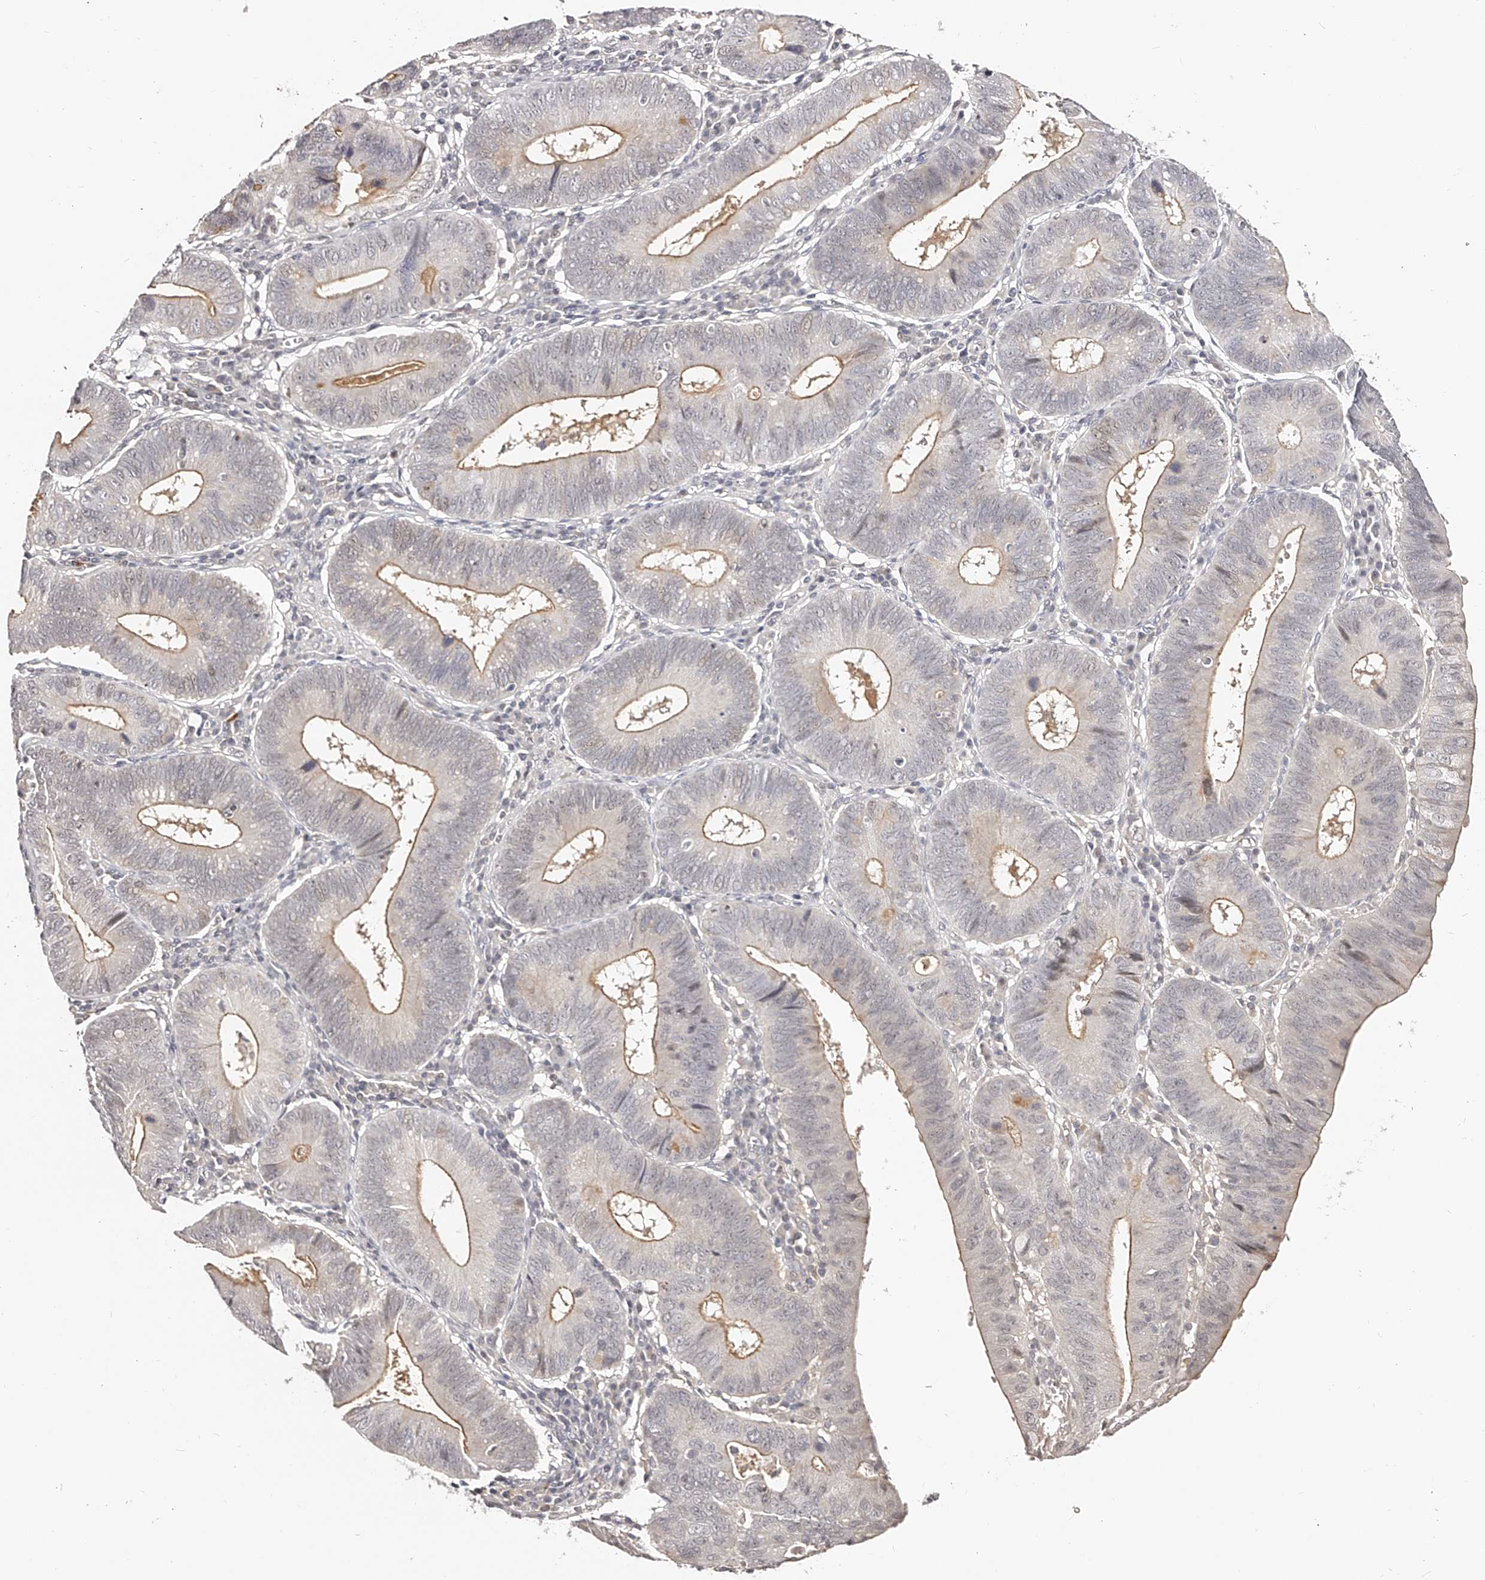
{"staining": {"intensity": "moderate", "quantity": "25%-75%", "location": "cytoplasmic/membranous"}, "tissue": "stomach cancer", "cell_type": "Tumor cells", "image_type": "cancer", "snomed": [{"axis": "morphology", "description": "Adenocarcinoma, NOS"}, {"axis": "topography", "description": "Stomach"}], "caption": "Stomach adenocarcinoma tissue reveals moderate cytoplasmic/membranous staining in about 25%-75% of tumor cells", "gene": "ZNF789", "patient": {"sex": "male", "age": 59}}